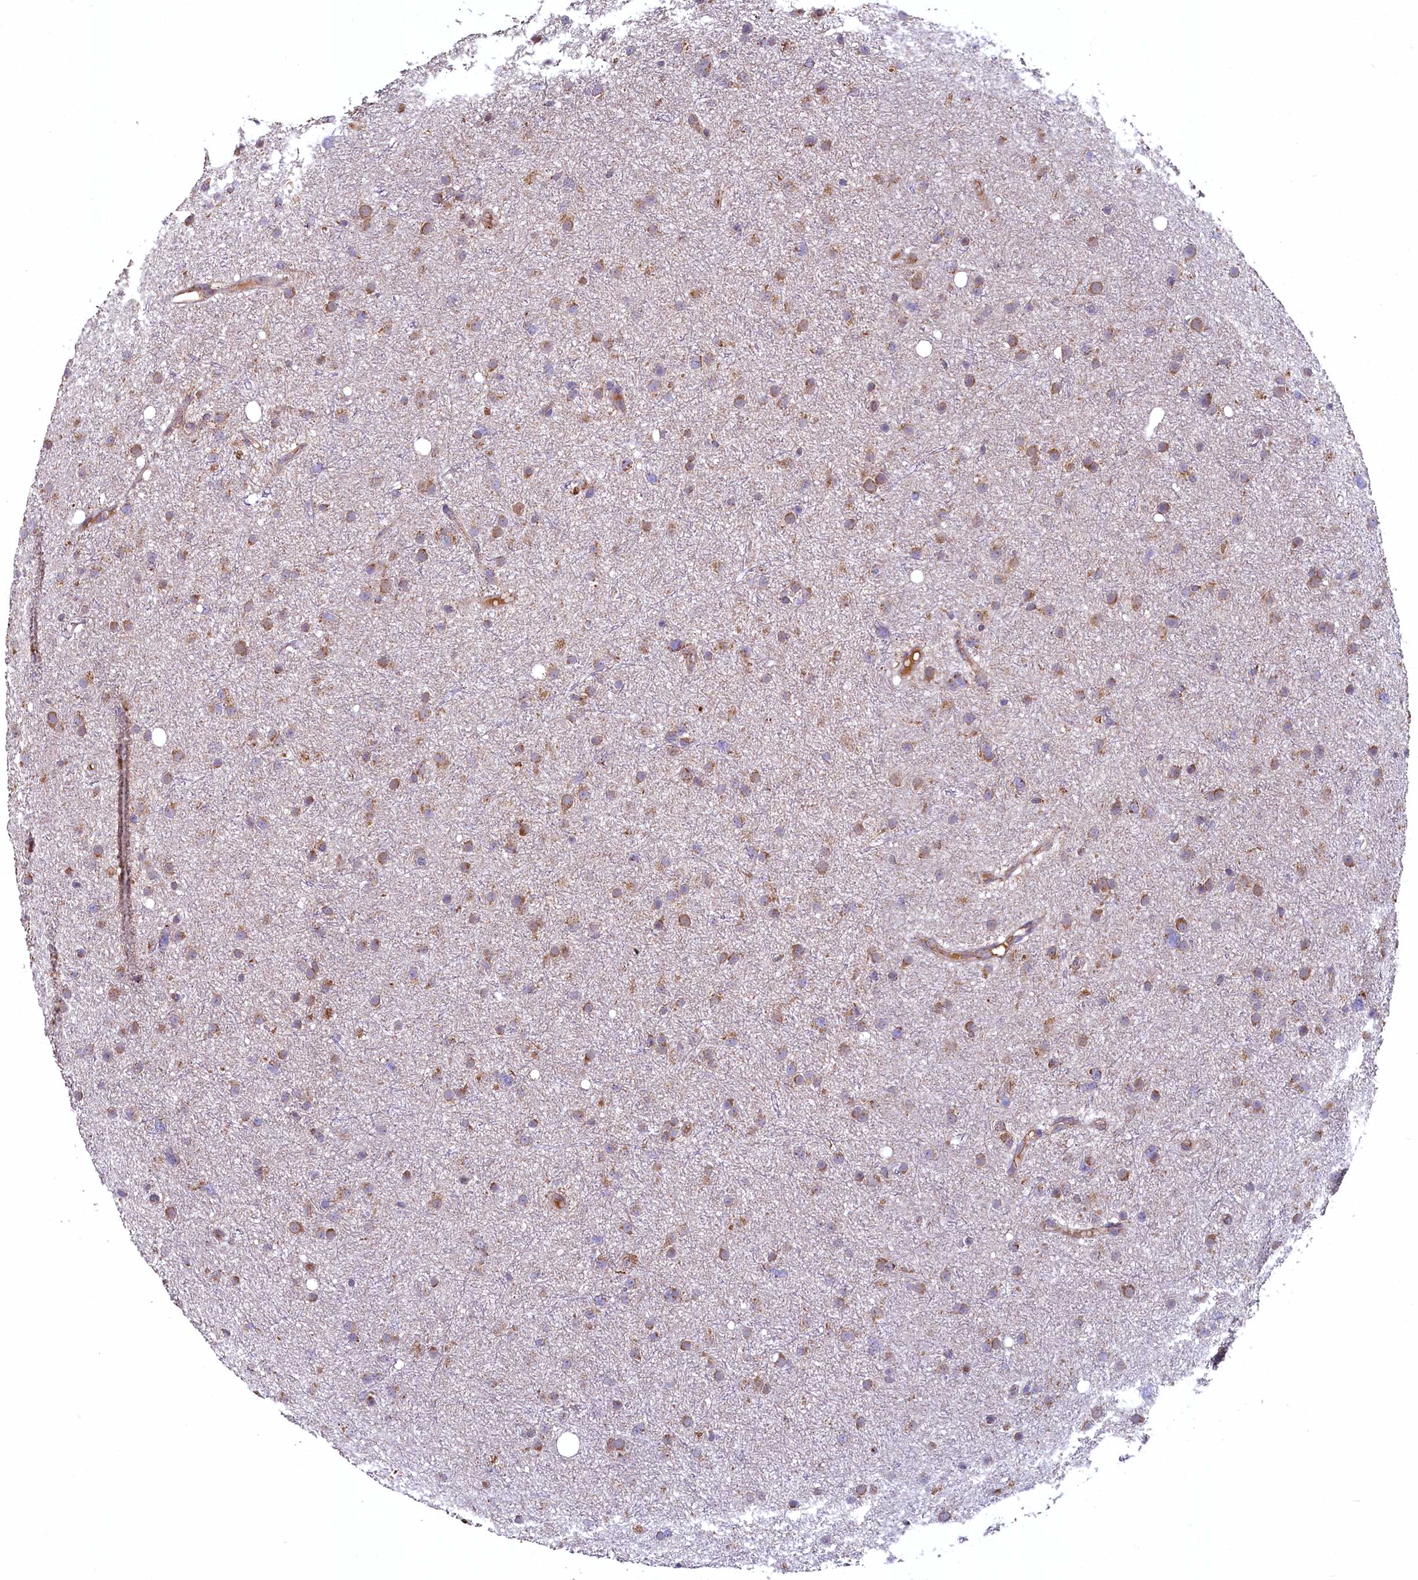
{"staining": {"intensity": "moderate", "quantity": ">75%", "location": "cytoplasmic/membranous"}, "tissue": "glioma", "cell_type": "Tumor cells", "image_type": "cancer", "snomed": [{"axis": "morphology", "description": "Glioma, malignant, Low grade"}, {"axis": "topography", "description": "Cerebral cortex"}], "caption": "Malignant glioma (low-grade) stained for a protein (brown) shows moderate cytoplasmic/membranous positive staining in about >75% of tumor cells.", "gene": "METTL4", "patient": {"sex": "female", "age": 39}}